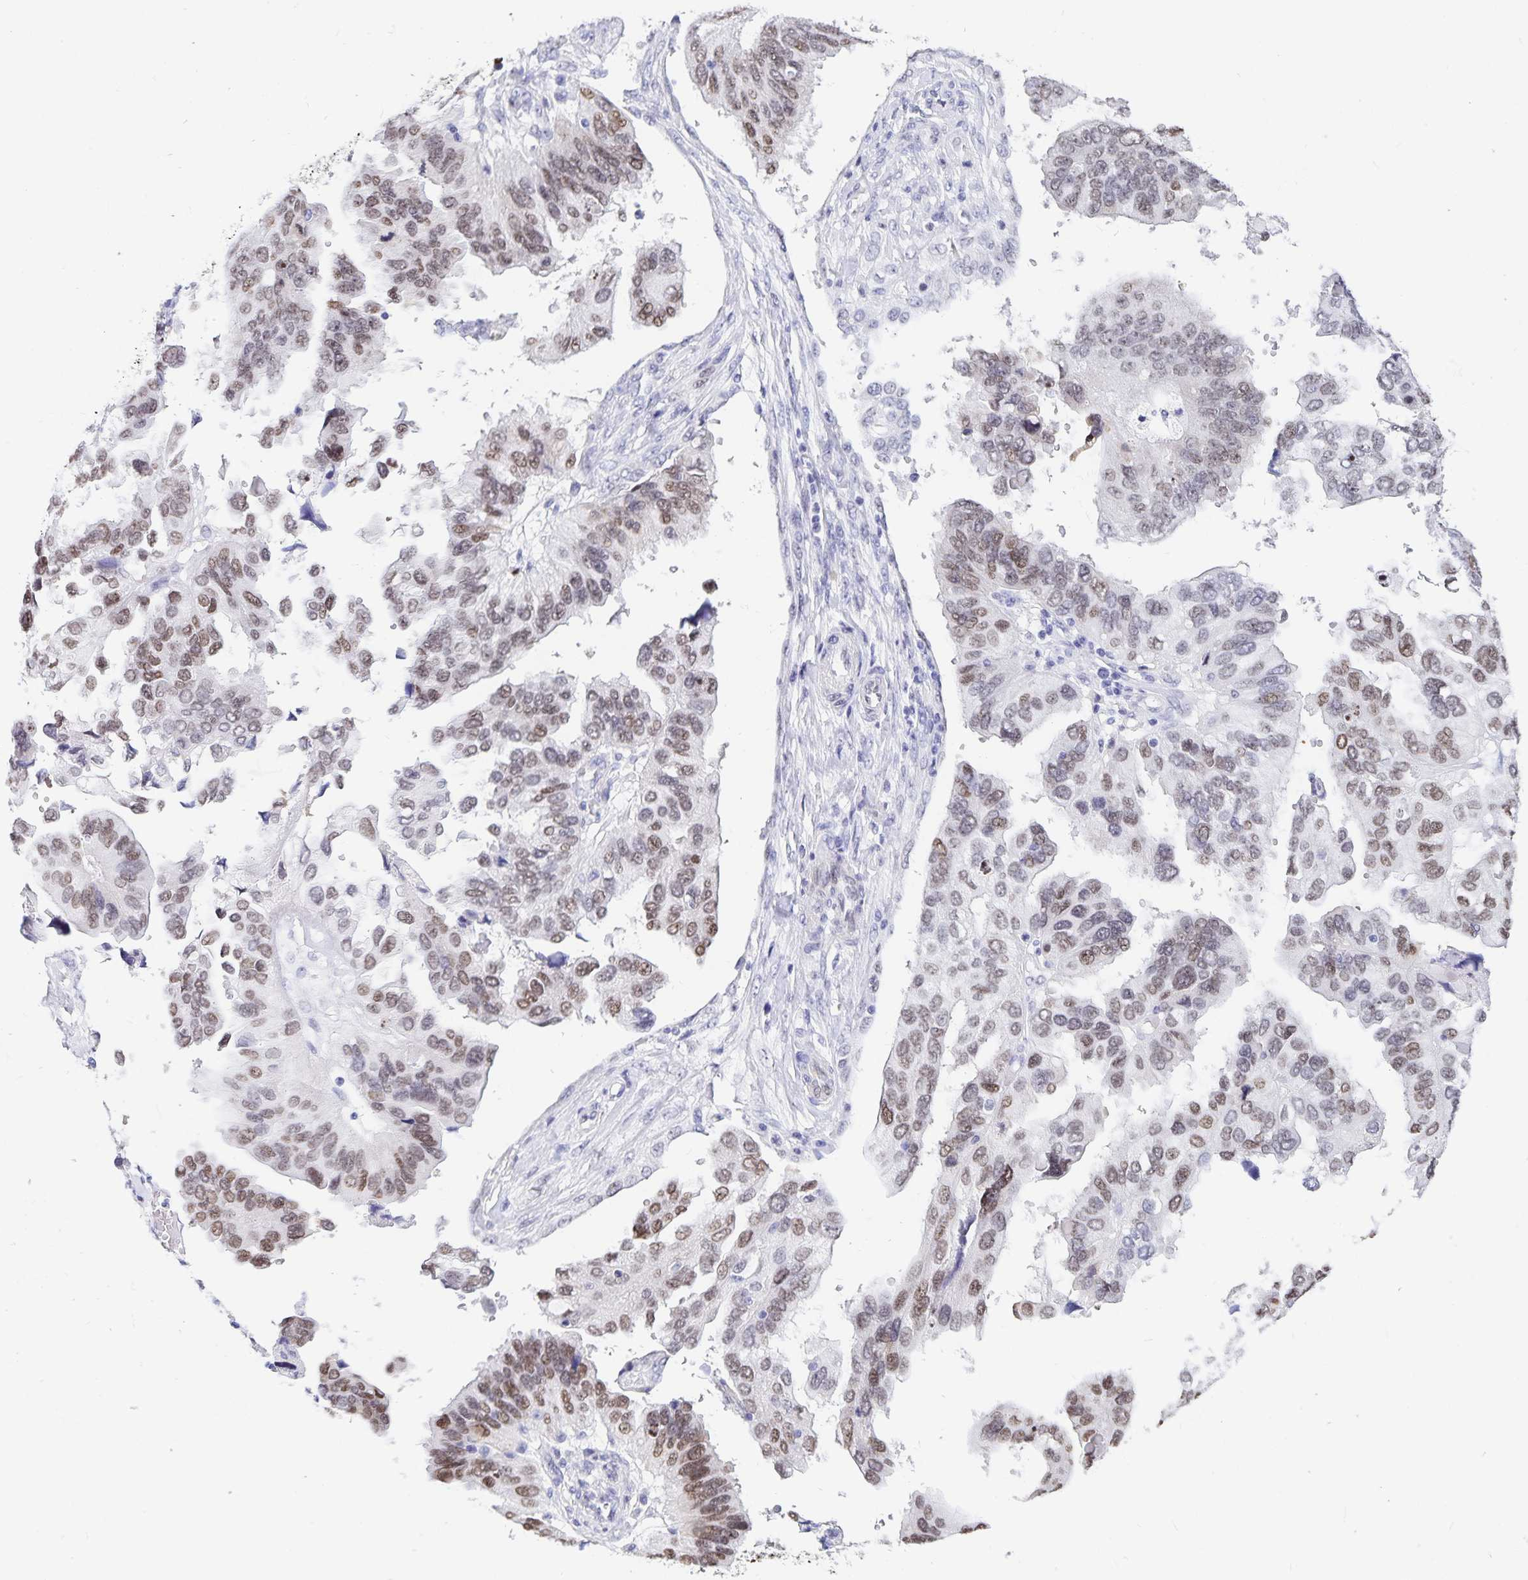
{"staining": {"intensity": "moderate", "quantity": ">75%", "location": "nuclear"}, "tissue": "ovarian cancer", "cell_type": "Tumor cells", "image_type": "cancer", "snomed": [{"axis": "morphology", "description": "Cystadenocarcinoma, serous, NOS"}, {"axis": "topography", "description": "Ovary"}], "caption": "An IHC histopathology image of neoplastic tissue is shown. Protein staining in brown labels moderate nuclear positivity in serous cystadenocarcinoma (ovarian) within tumor cells.", "gene": "HMGB3", "patient": {"sex": "female", "age": 79}}